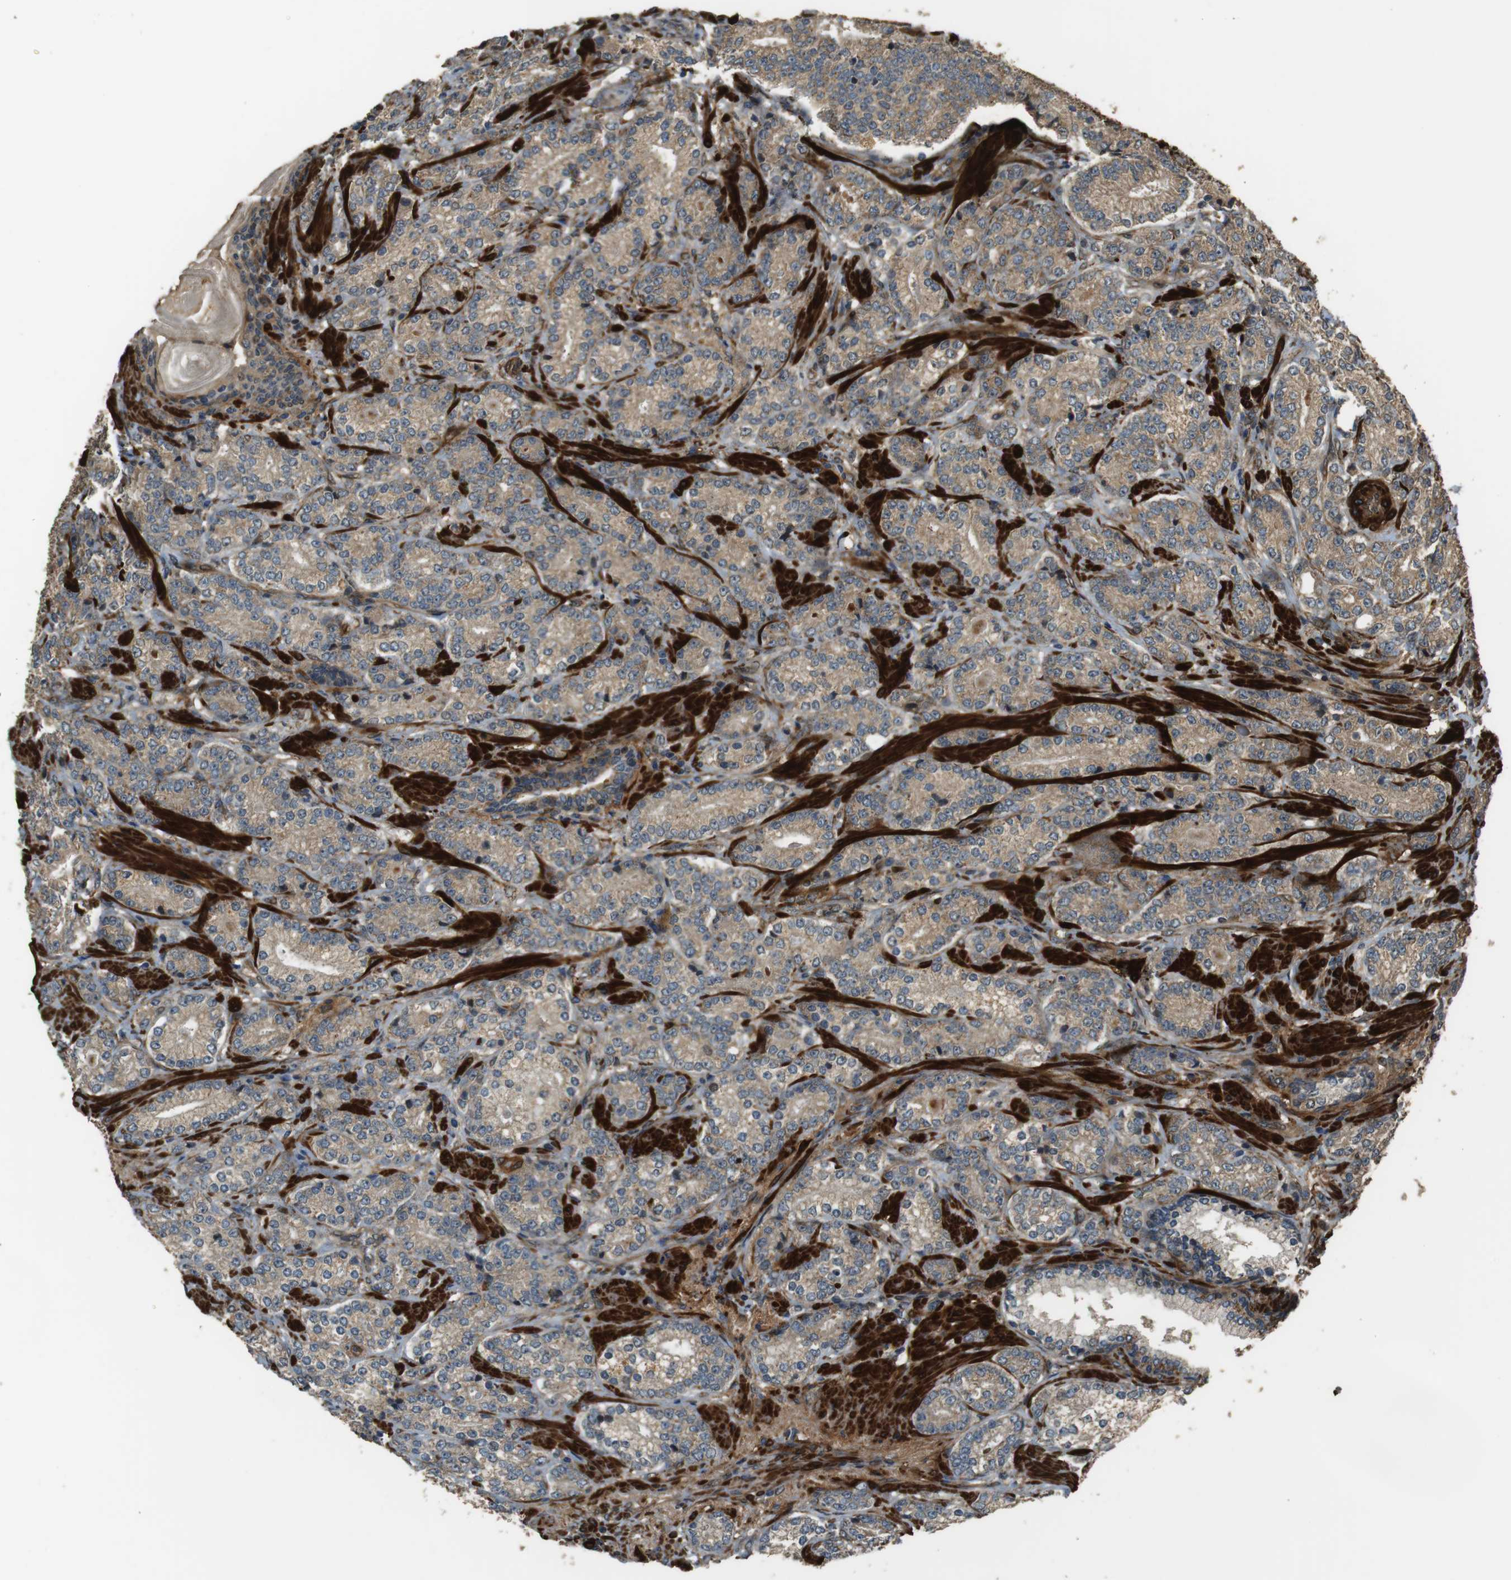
{"staining": {"intensity": "weak", "quantity": "25%-75%", "location": "cytoplasmic/membranous"}, "tissue": "prostate cancer", "cell_type": "Tumor cells", "image_type": "cancer", "snomed": [{"axis": "morphology", "description": "Adenocarcinoma, High grade"}, {"axis": "topography", "description": "Prostate"}], "caption": "The photomicrograph demonstrates a brown stain indicating the presence of a protein in the cytoplasmic/membranous of tumor cells in adenocarcinoma (high-grade) (prostate).", "gene": "MSRB3", "patient": {"sex": "male", "age": 61}}